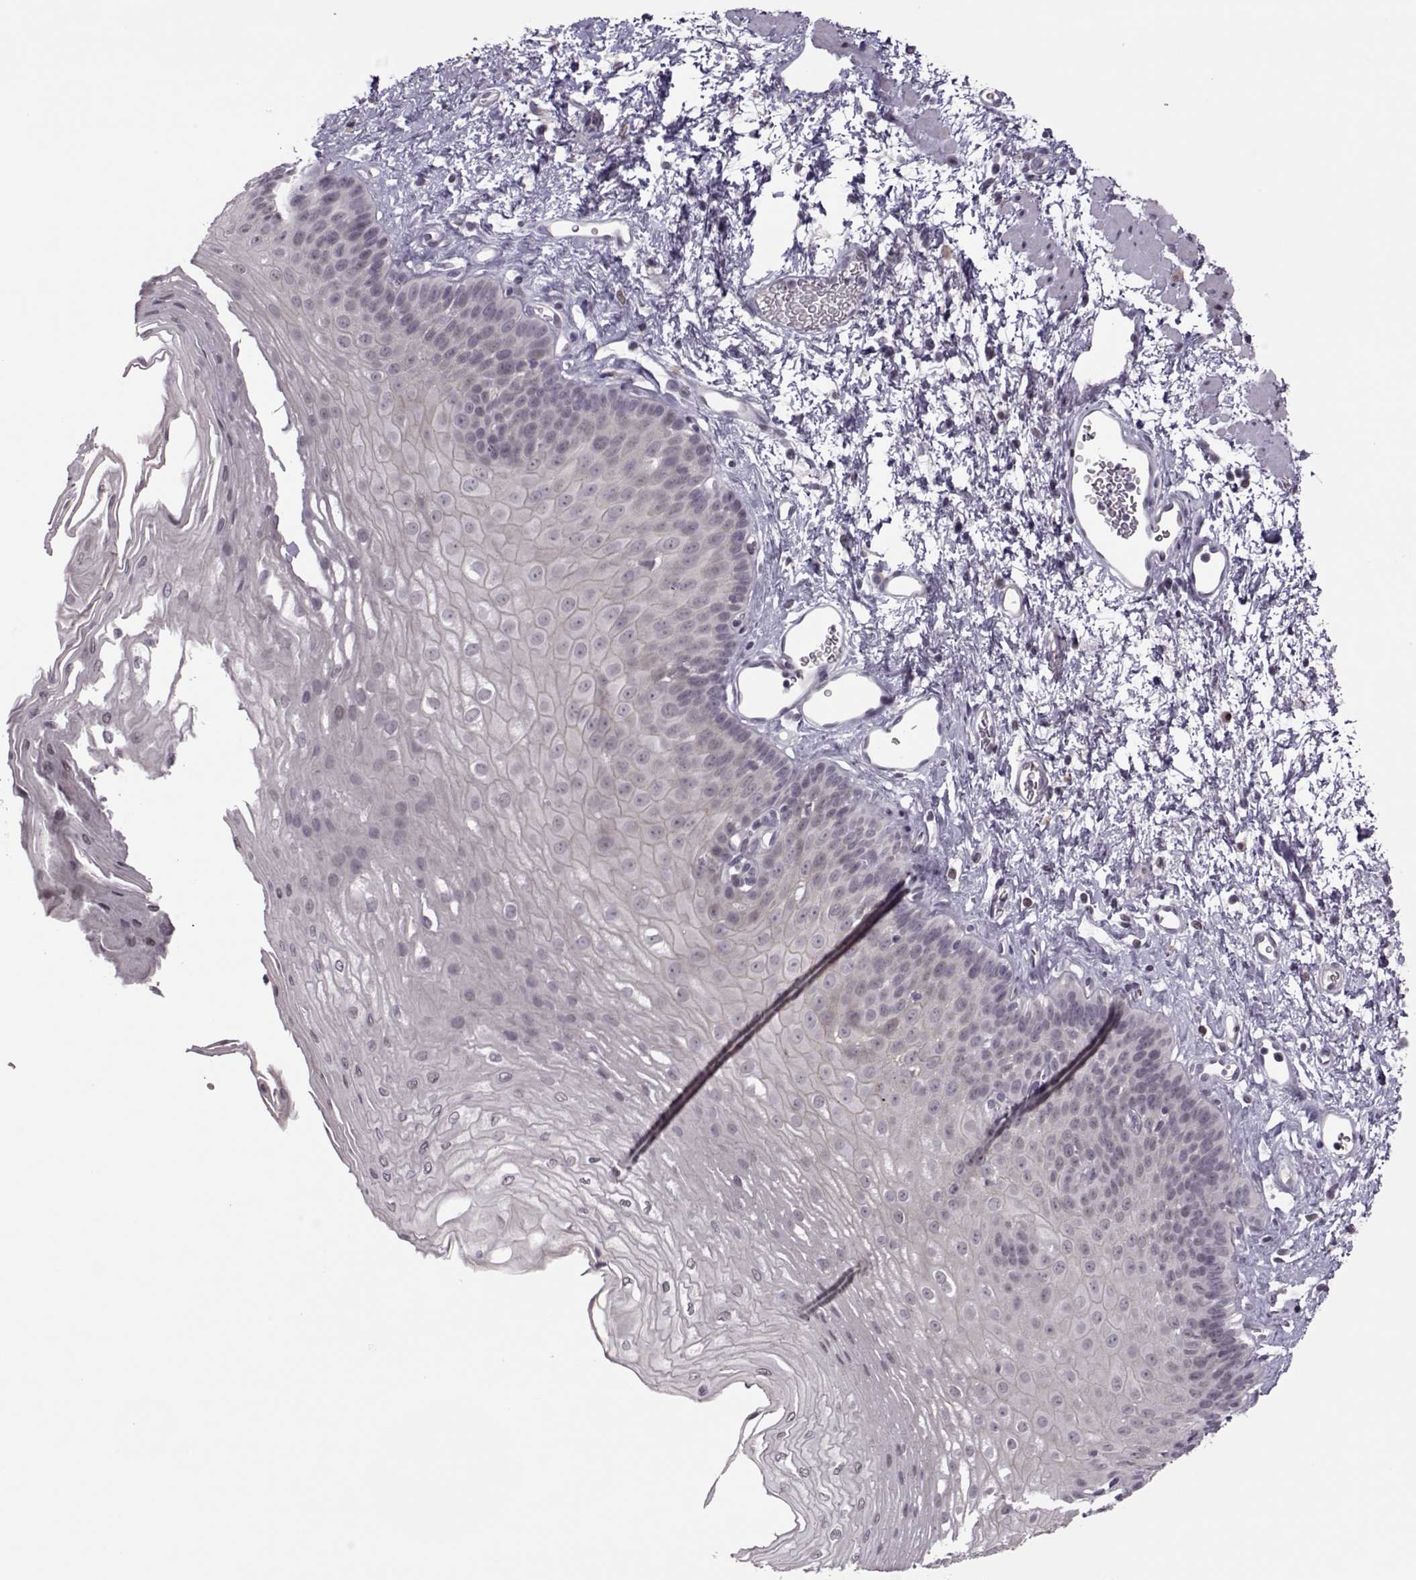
{"staining": {"intensity": "negative", "quantity": "none", "location": "none"}, "tissue": "esophagus", "cell_type": "Squamous epithelial cells", "image_type": "normal", "snomed": [{"axis": "morphology", "description": "Normal tissue, NOS"}, {"axis": "topography", "description": "Esophagus"}], "caption": "Immunohistochemistry (IHC) histopathology image of unremarkable human esophagus stained for a protein (brown), which reveals no staining in squamous epithelial cells.", "gene": "LIN28A", "patient": {"sex": "female", "age": 62}}